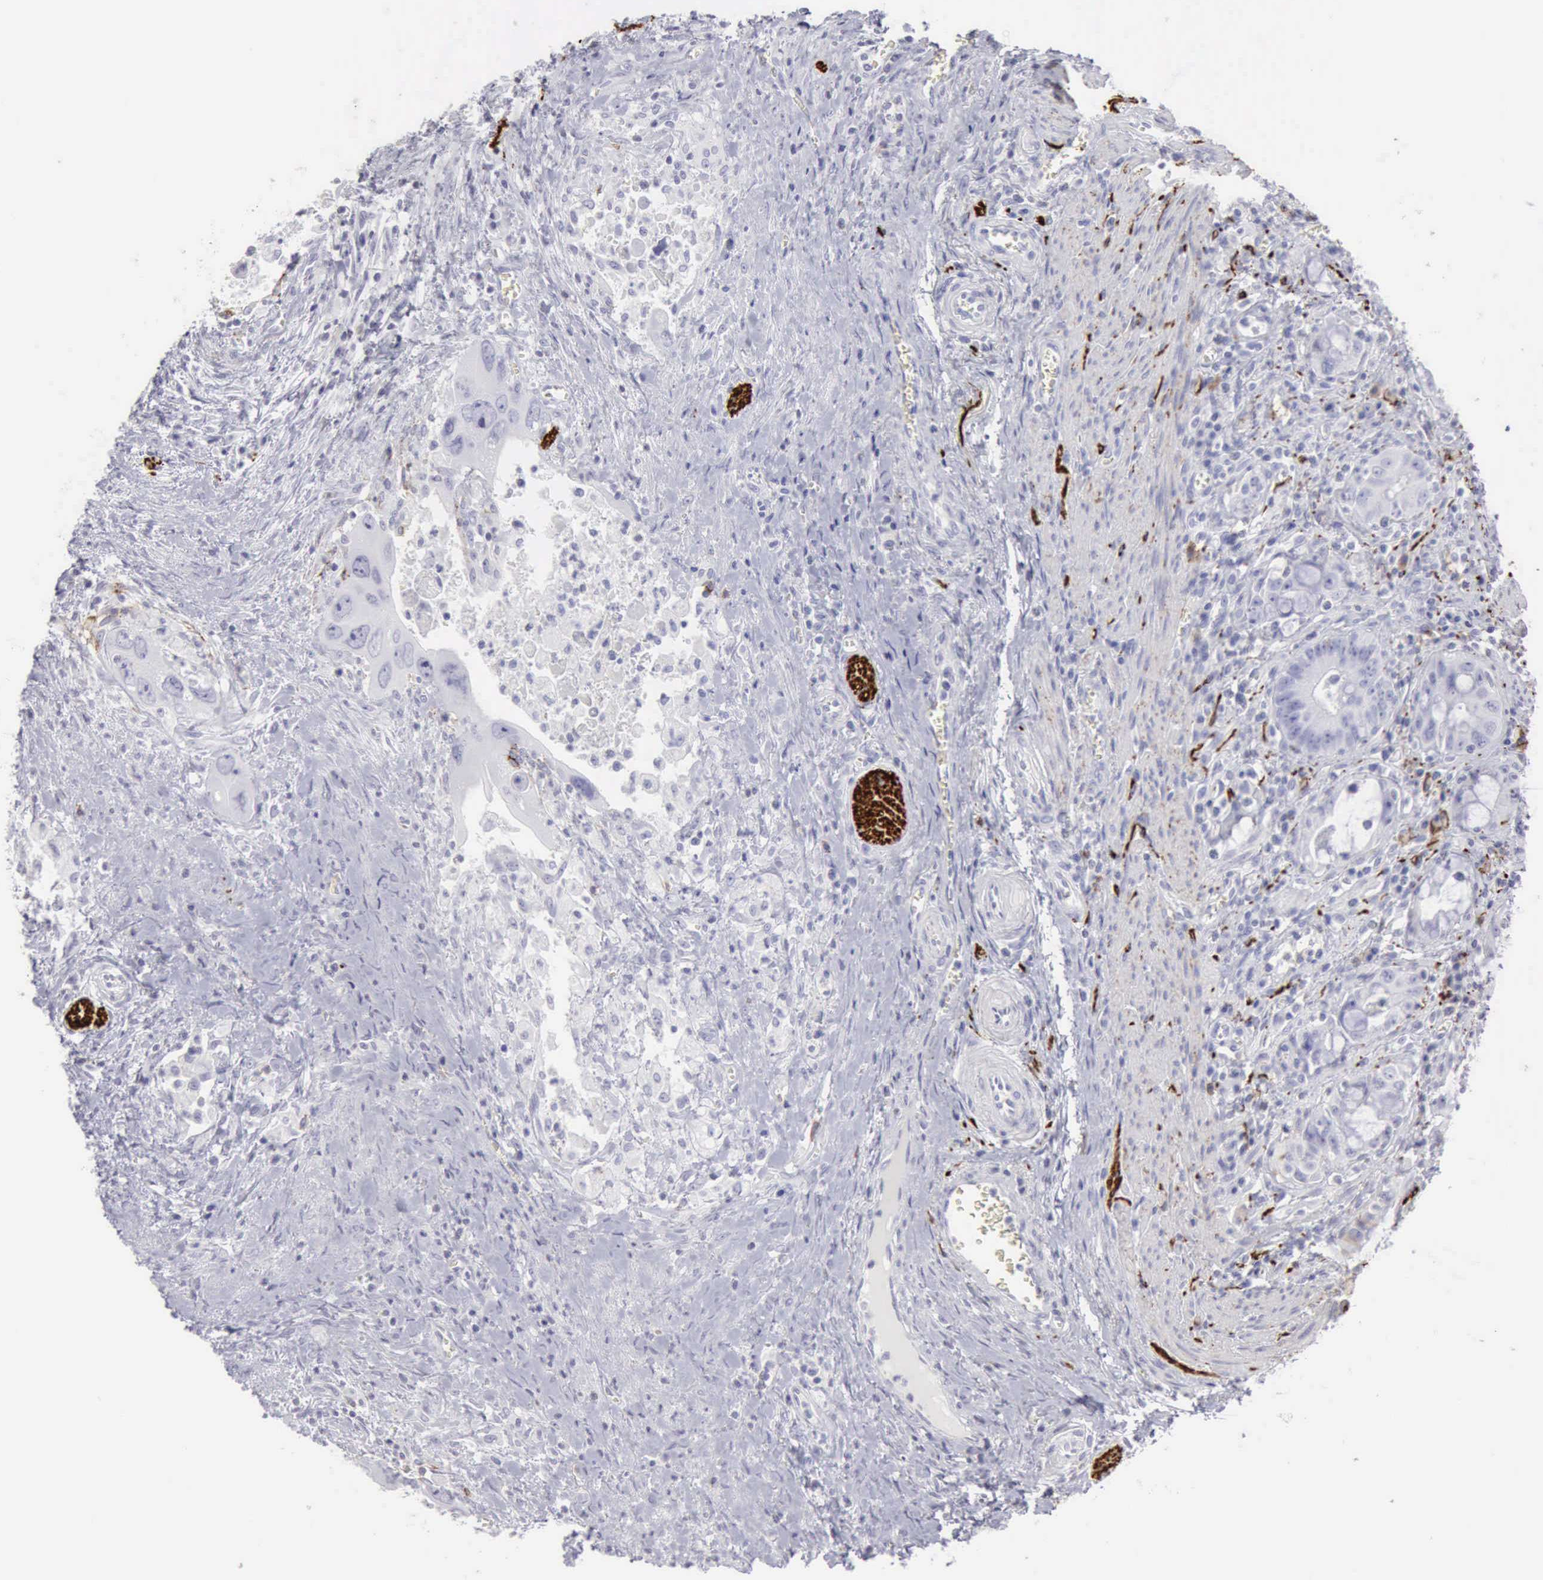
{"staining": {"intensity": "strong", "quantity": "<25%", "location": "cytoplasmic/membranous,nuclear"}, "tissue": "colorectal cancer", "cell_type": "Tumor cells", "image_type": "cancer", "snomed": [{"axis": "morphology", "description": "Adenocarcinoma, NOS"}, {"axis": "topography", "description": "Rectum"}], "caption": "Immunohistochemistry staining of colorectal adenocarcinoma, which exhibits medium levels of strong cytoplasmic/membranous and nuclear expression in about <25% of tumor cells indicating strong cytoplasmic/membranous and nuclear protein expression. The staining was performed using DAB (3,3'-diaminobenzidine) (brown) for protein detection and nuclei were counterstained in hematoxylin (blue).", "gene": "NCAM1", "patient": {"sex": "male", "age": 70}}